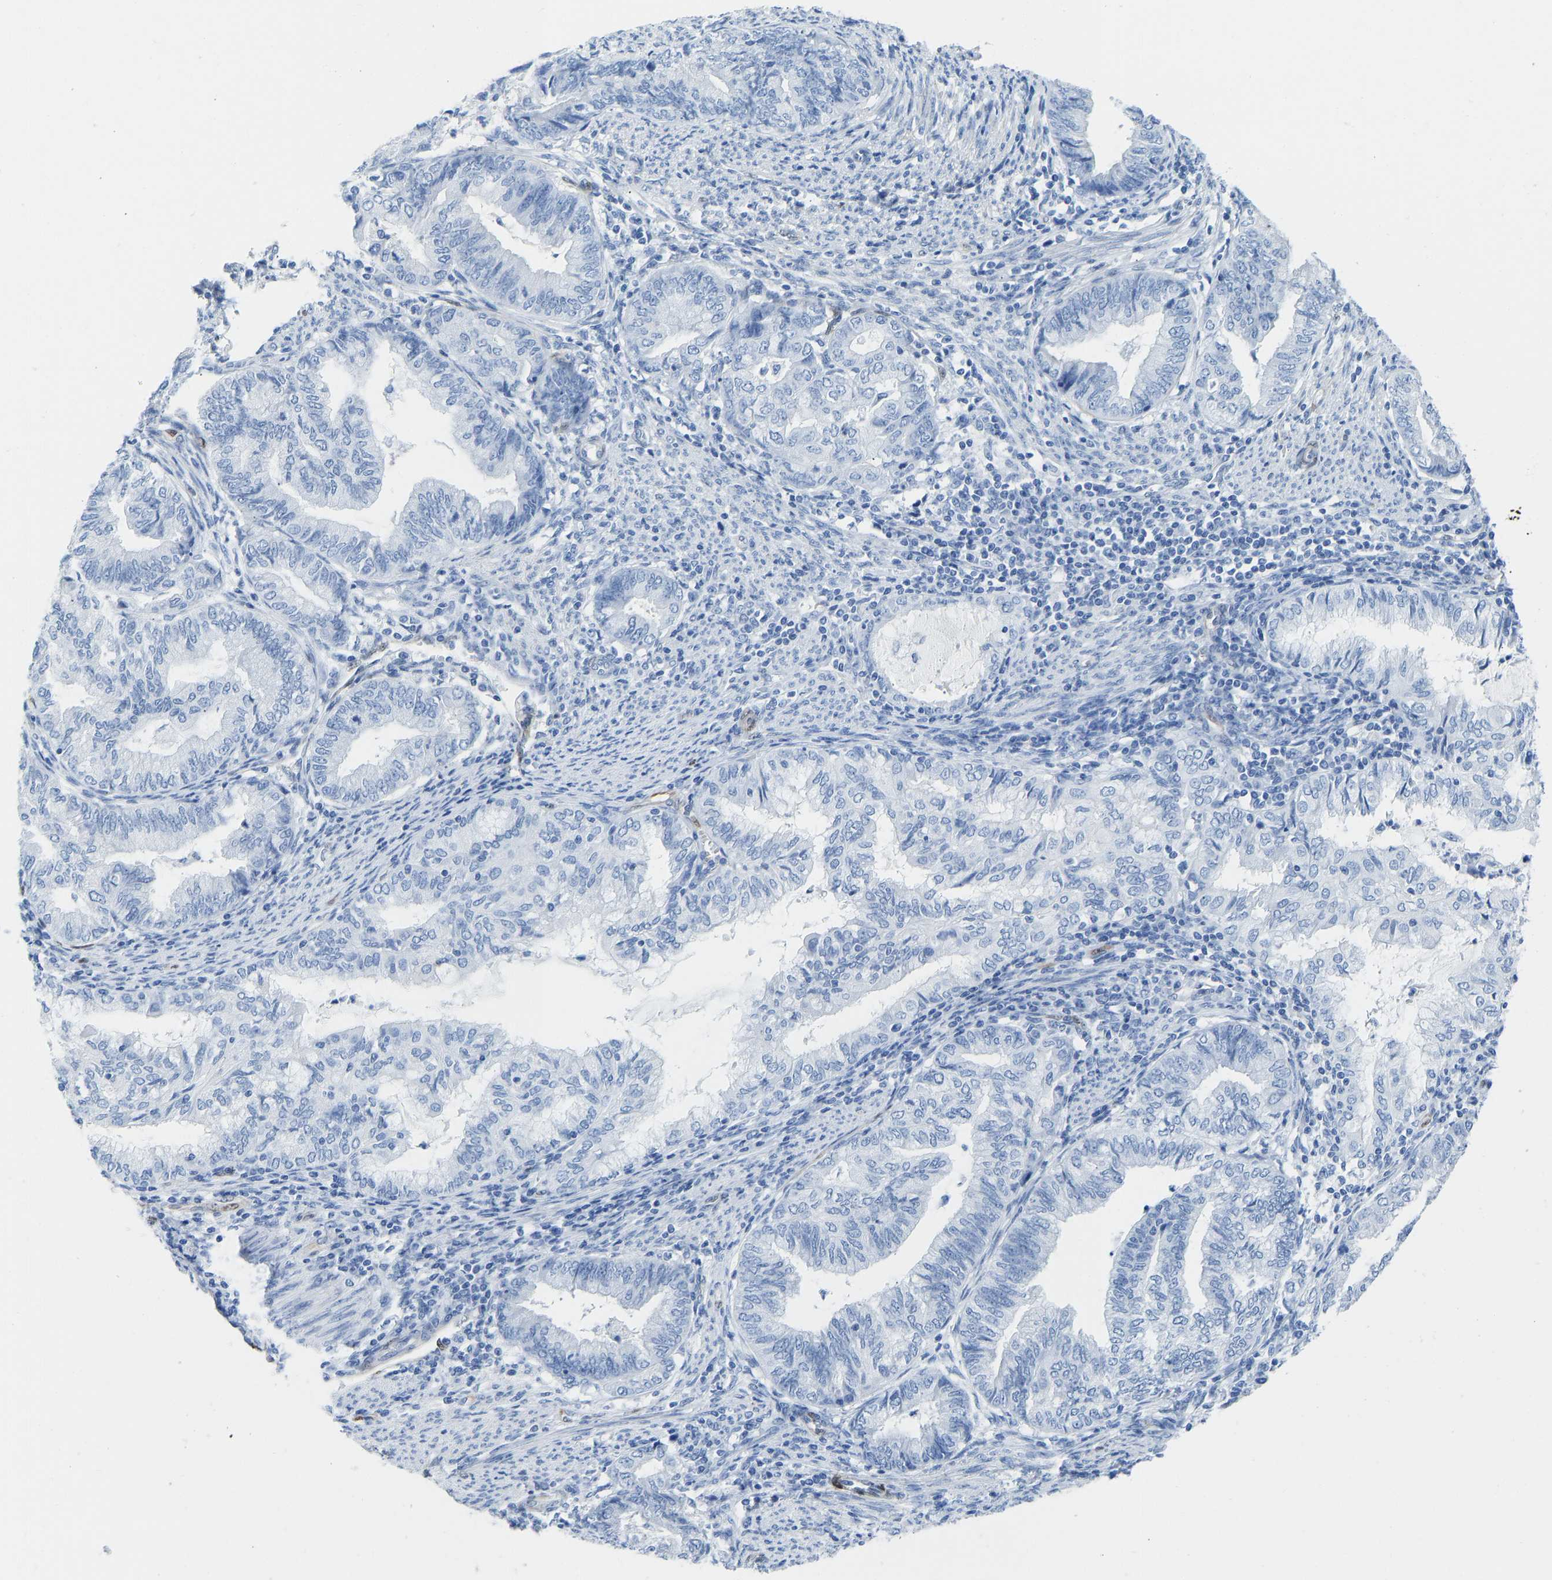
{"staining": {"intensity": "negative", "quantity": "none", "location": "none"}, "tissue": "endometrial cancer", "cell_type": "Tumor cells", "image_type": "cancer", "snomed": [{"axis": "morphology", "description": "Adenocarcinoma, NOS"}, {"axis": "topography", "description": "Endometrium"}], "caption": "Endometrial cancer stained for a protein using immunohistochemistry (IHC) demonstrates no staining tumor cells.", "gene": "NKAIN3", "patient": {"sex": "female", "age": 79}}